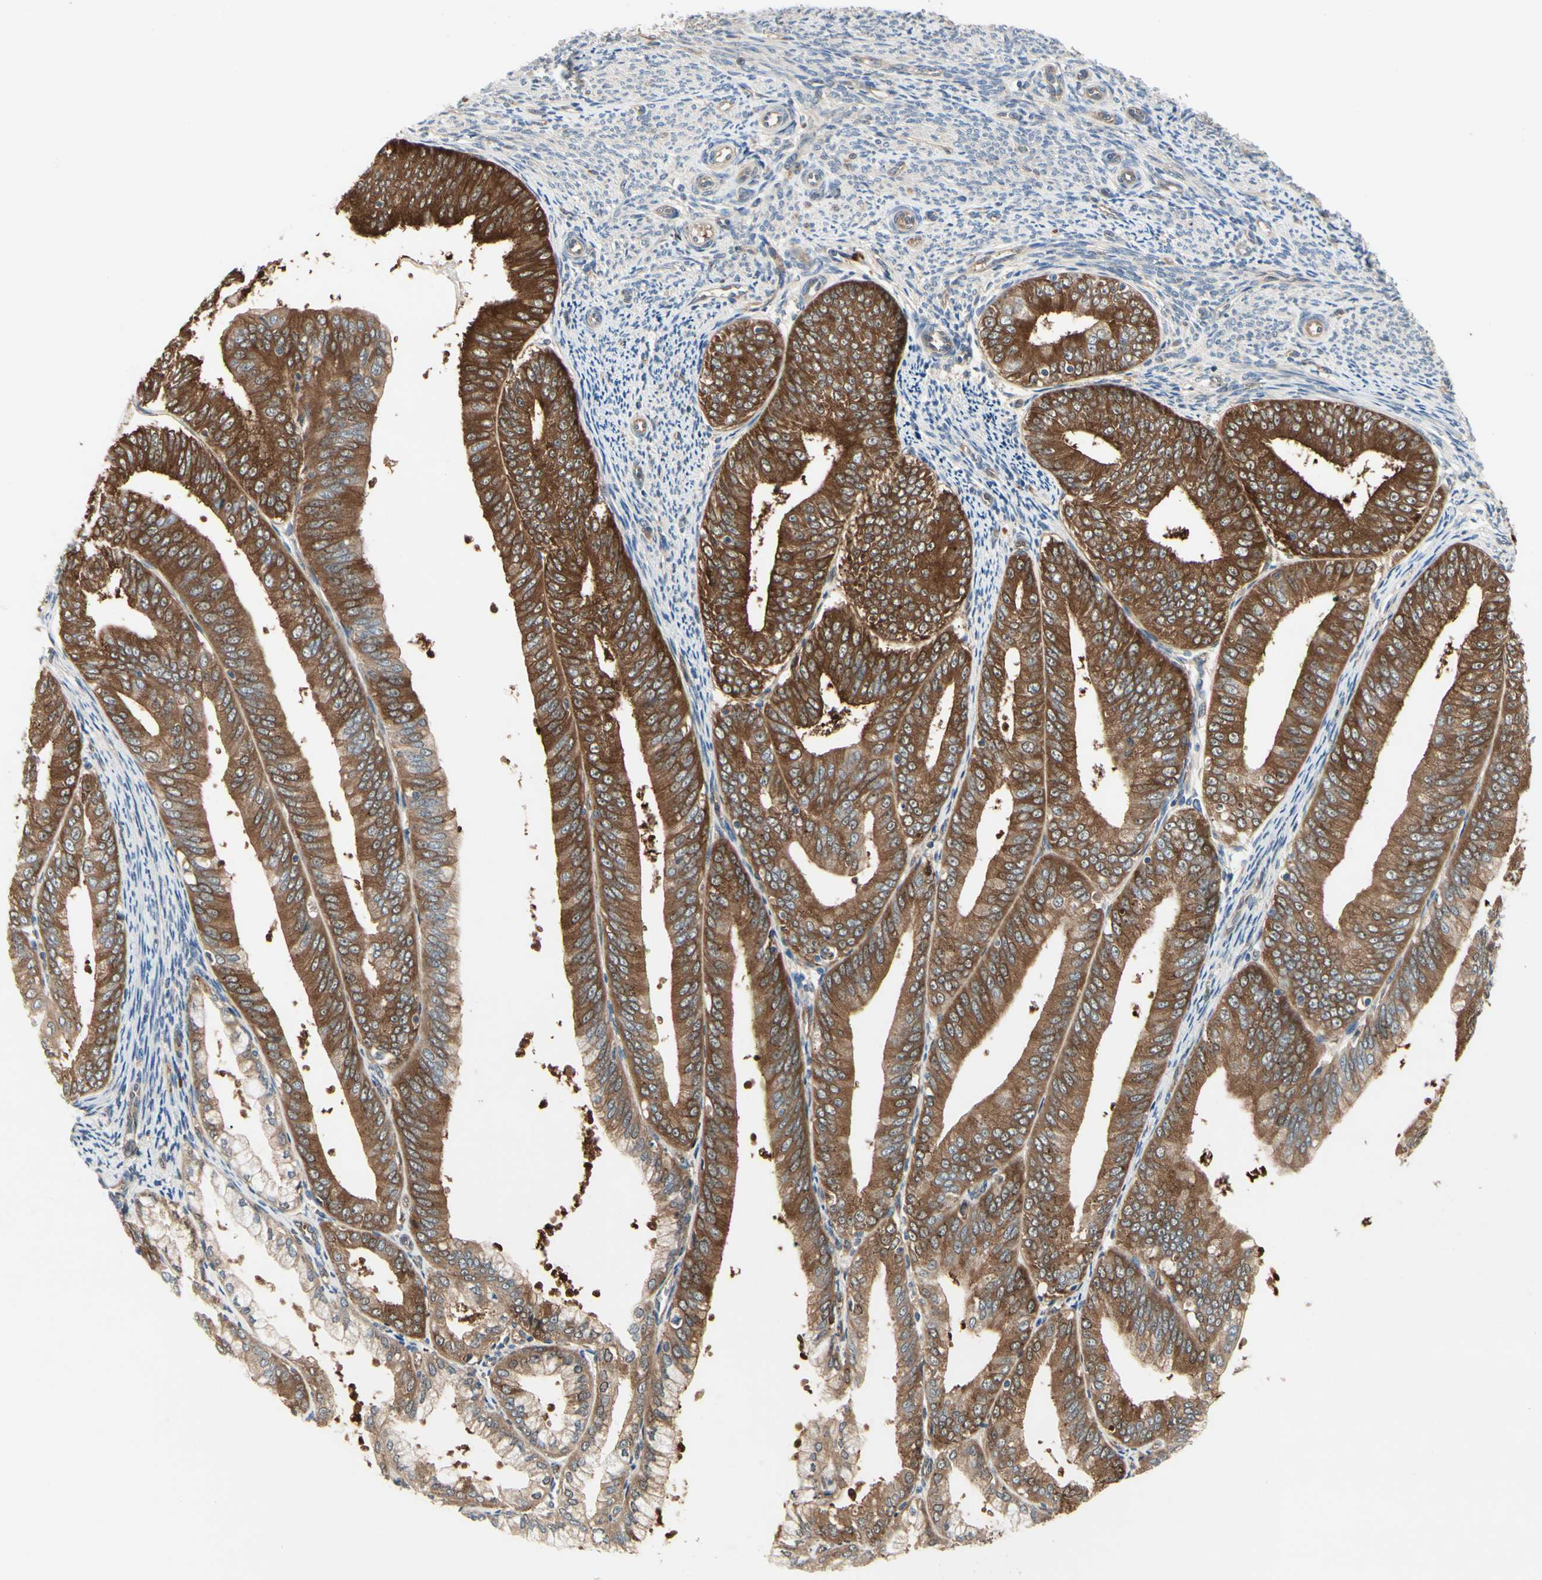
{"staining": {"intensity": "strong", "quantity": ">75%", "location": "cytoplasmic/membranous"}, "tissue": "endometrial cancer", "cell_type": "Tumor cells", "image_type": "cancer", "snomed": [{"axis": "morphology", "description": "Adenocarcinoma, NOS"}, {"axis": "topography", "description": "Endometrium"}], "caption": "Protein staining exhibits strong cytoplasmic/membranous expression in approximately >75% of tumor cells in endometrial cancer. (brown staining indicates protein expression, while blue staining denotes nuclei).", "gene": "NME1-NME2", "patient": {"sex": "female", "age": 63}}